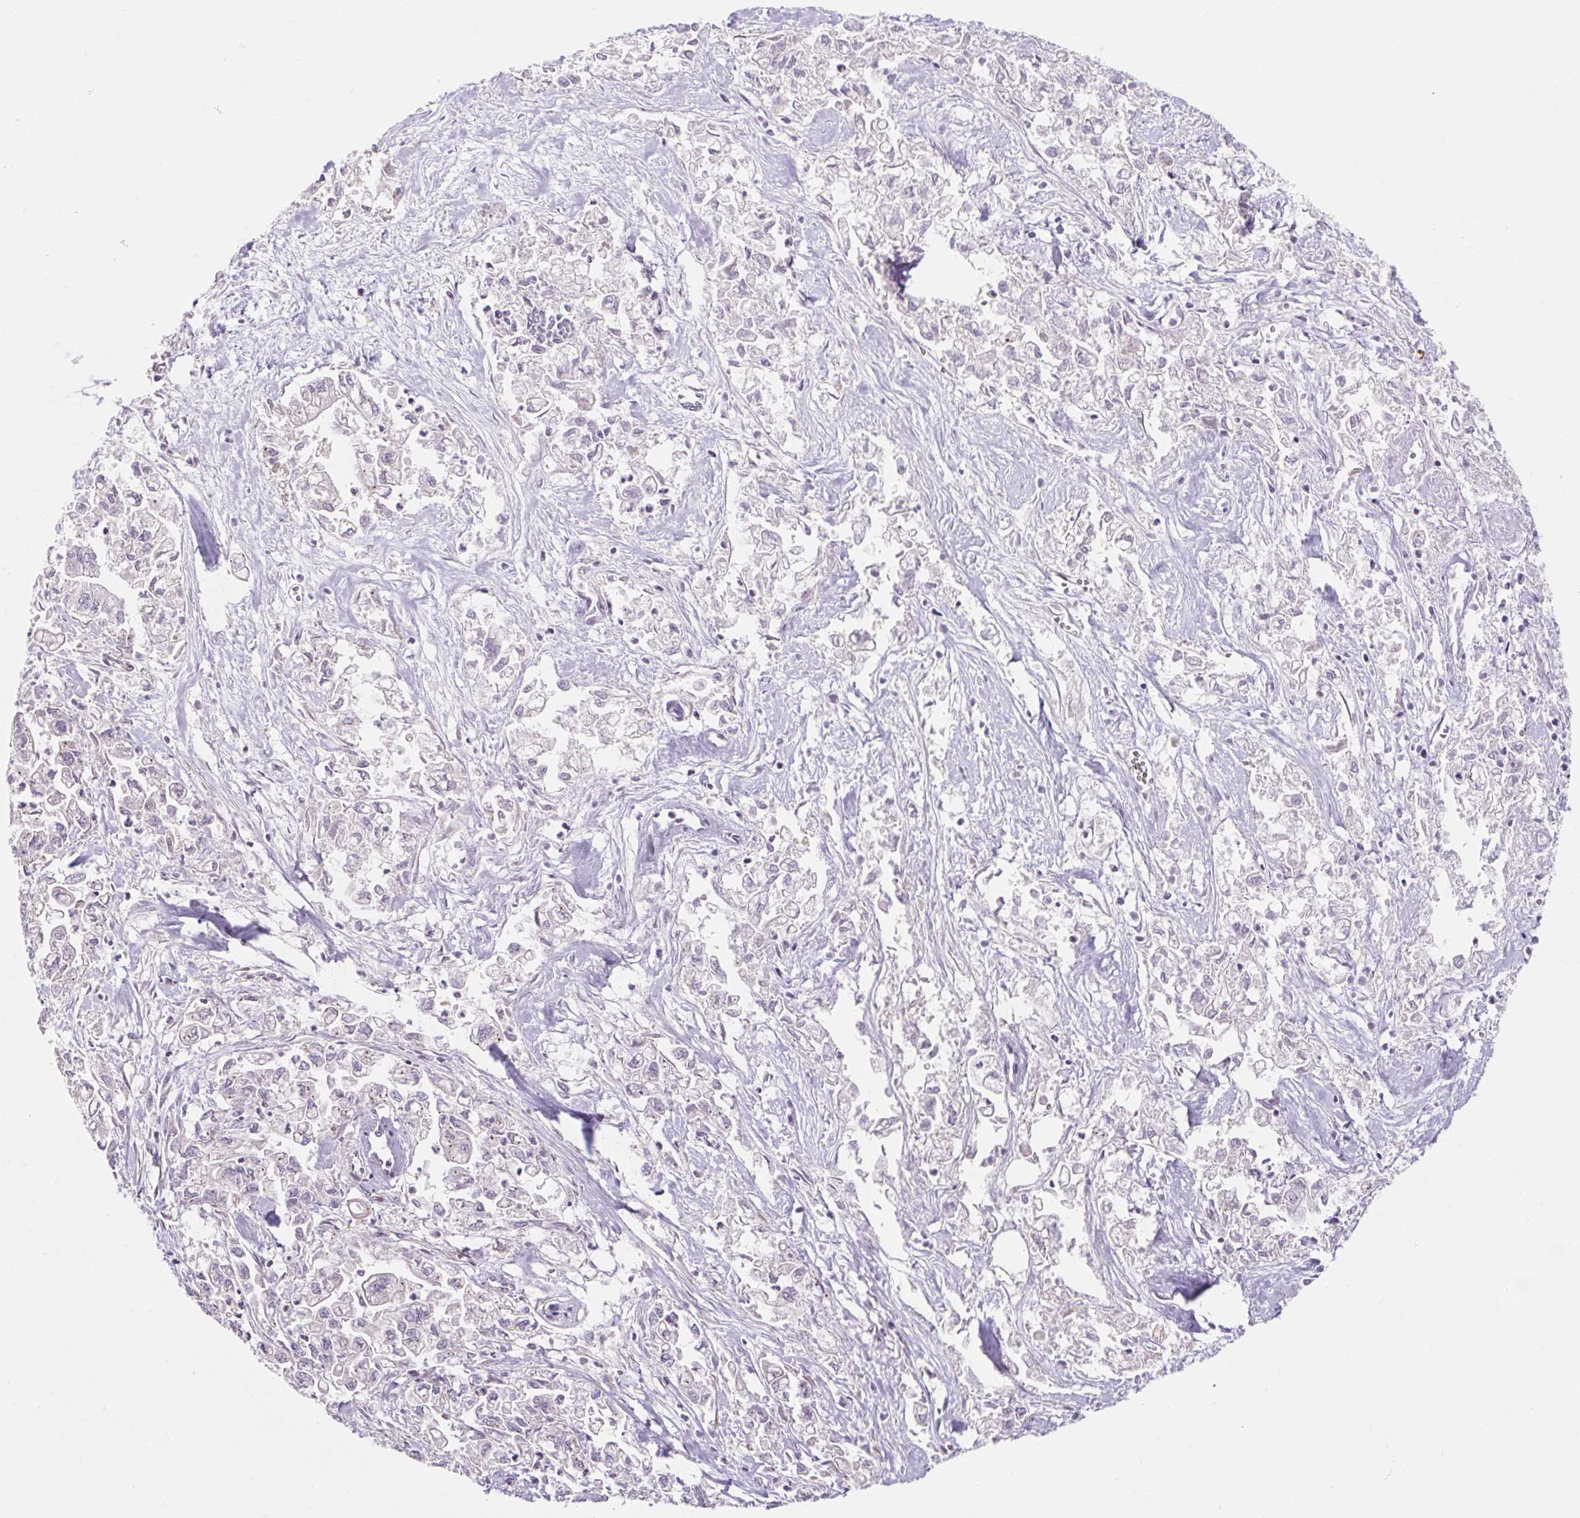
{"staining": {"intensity": "negative", "quantity": "none", "location": "none"}, "tissue": "pancreatic cancer", "cell_type": "Tumor cells", "image_type": "cancer", "snomed": [{"axis": "morphology", "description": "Adenocarcinoma, NOS"}, {"axis": "topography", "description": "Pancreas"}], "caption": "Immunohistochemistry (IHC) photomicrograph of pancreatic cancer stained for a protein (brown), which displays no positivity in tumor cells.", "gene": "LYPD5", "patient": {"sex": "male", "age": 72}}